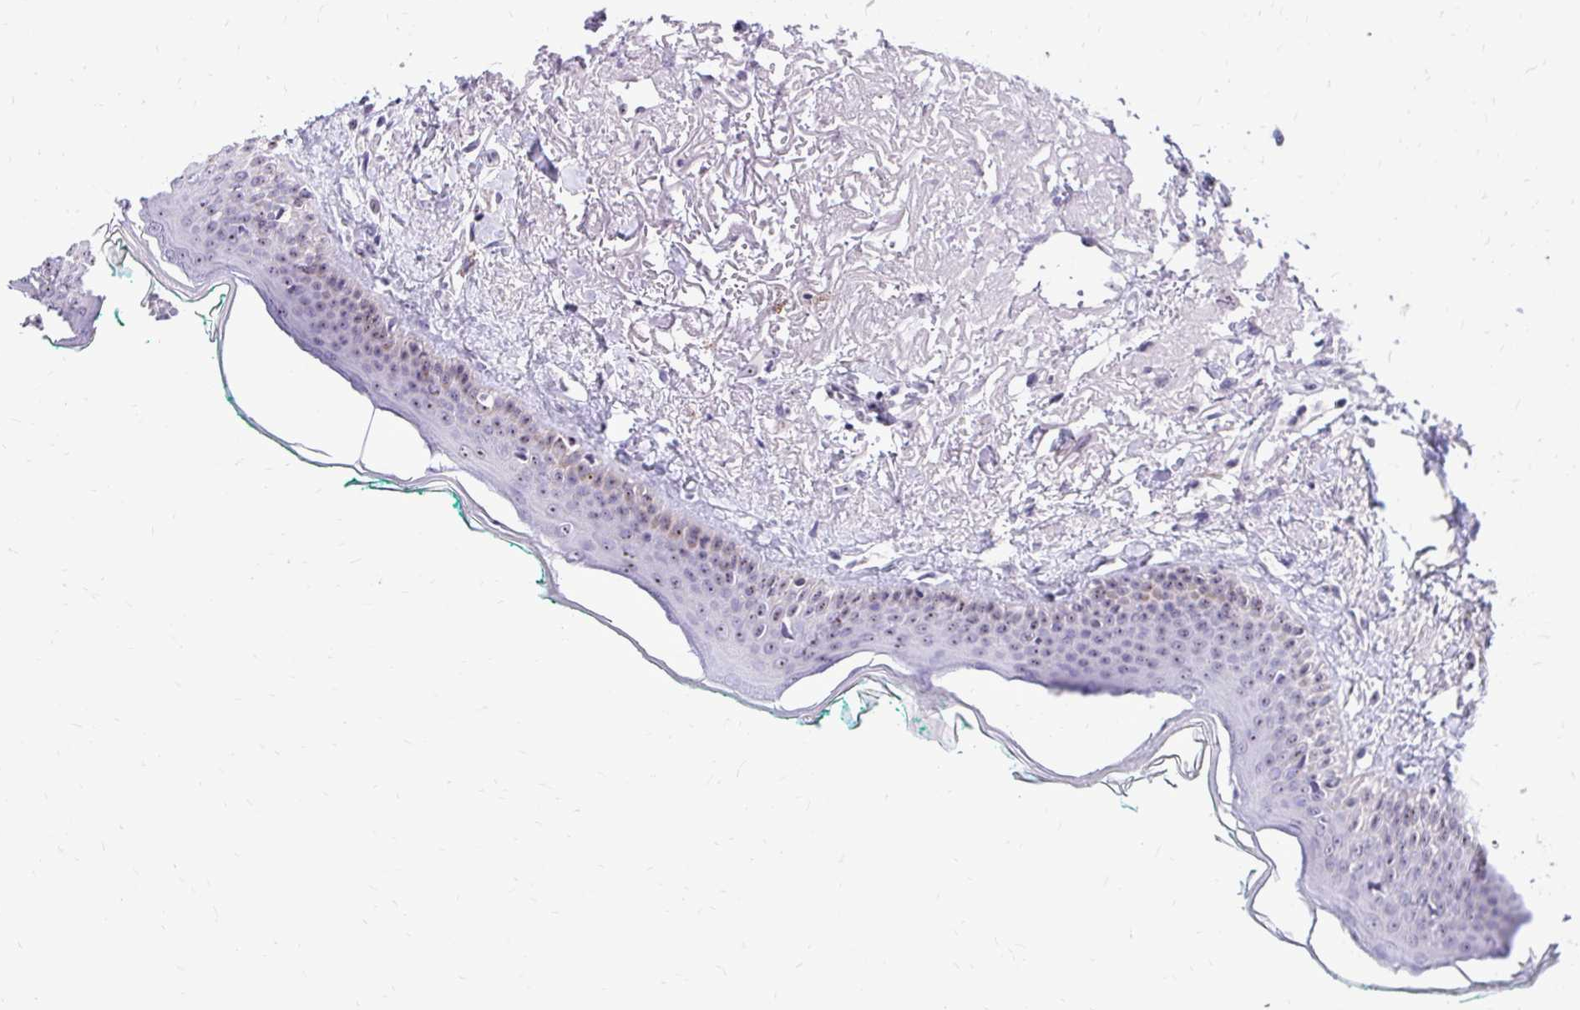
{"staining": {"intensity": "strong", "quantity": "25%-75%", "location": "nuclear"}, "tissue": "oral mucosa", "cell_type": "Squamous epithelial cells", "image_type": "normal", "snomed": [{"axis": "morphology", "description": "Normal tissue, NOS"}, {"axis": "topography", "description": "Oral tissue"}], "caption": "A photomicrograph of human oral mucosa stained for a protein displays strong nuclear brown staining in squamous epithelial cells.", "gene": "NIFK", "patient": {"sex": "female", "age": 70}}